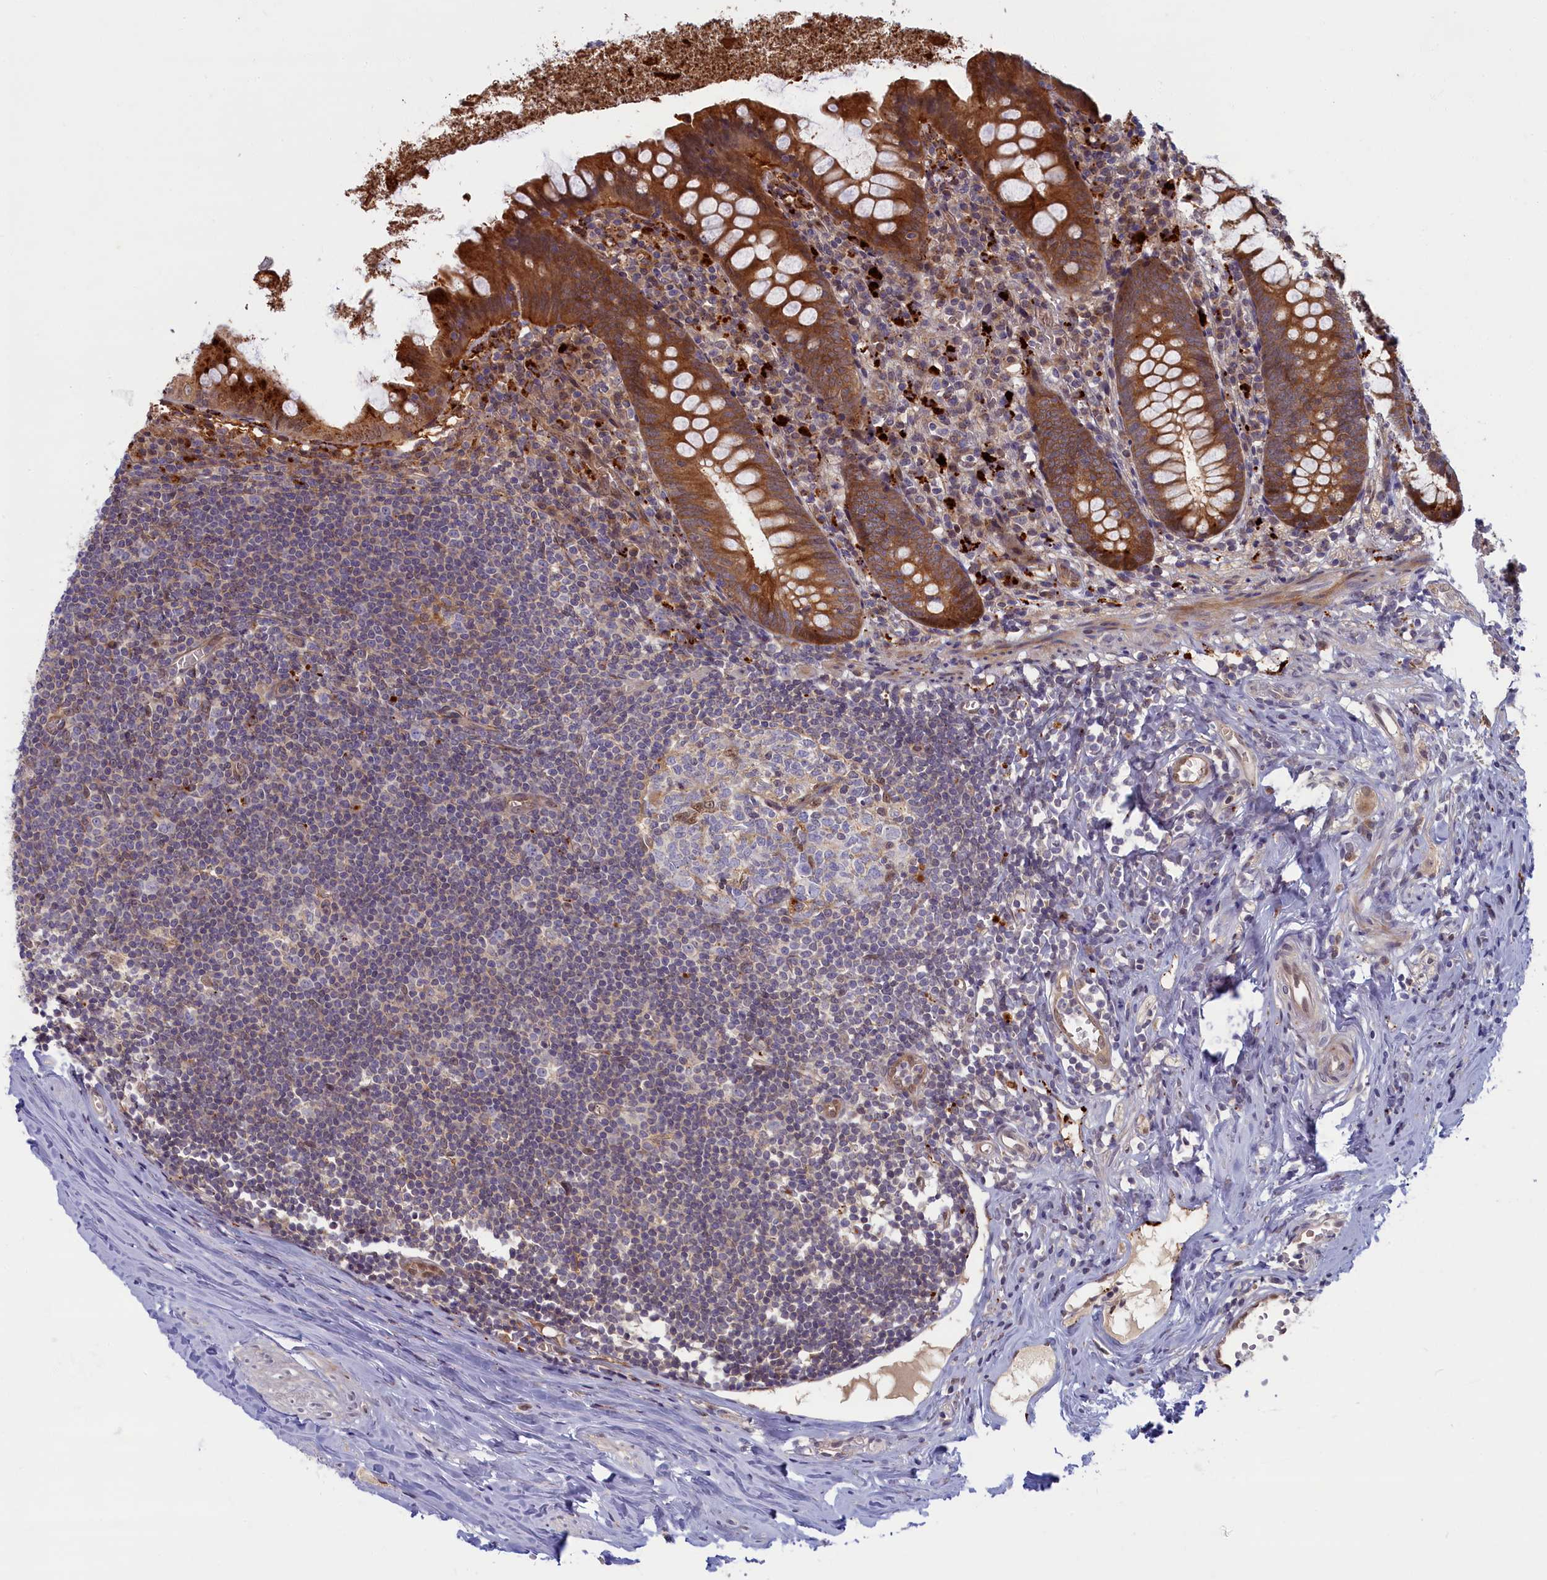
{"staining": {"intensity": "strong", "quantity": ">75%", "location": "cytoplasmic/membranous"}, "tissue": "appendix", "cell_type": "Glandular cells", "image_type": "normal", "snomed": [{"axis": "morphology", "description": "Normal tissue, NOS"}, {"axis": "topography", "description": "Appendix"}], "caption": "Immunohistochemical staining of normal human appendix exhibits high levels of strong cytoplasmic/membranous expression in about >75% of glandular cells.", "gene": "FCSK", "patient": {"sex": "female", "age": 51}}